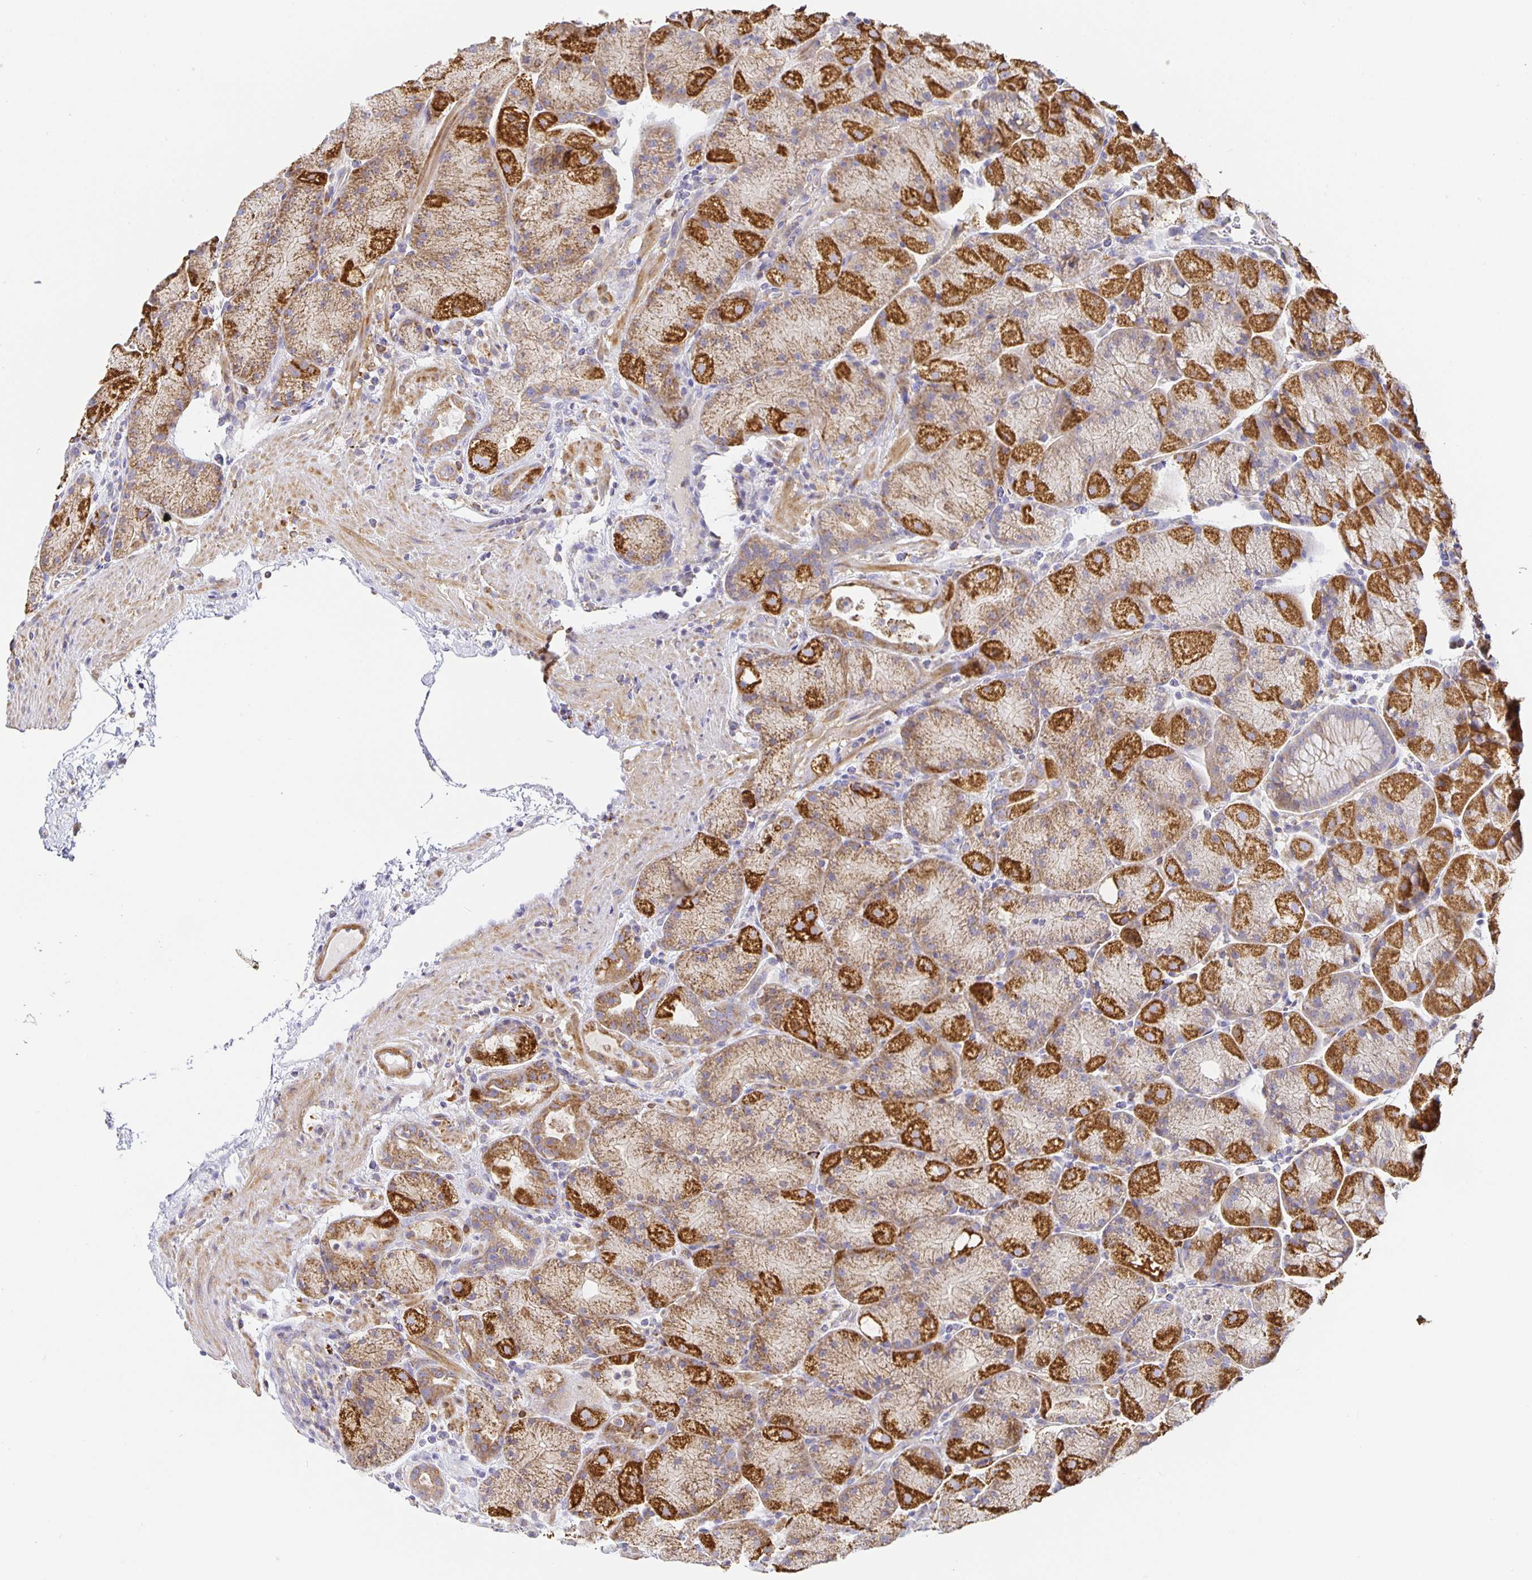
{"staining": {"intensity": "strong", "quantity": "25%-75%", "location": "cytoplasmic/membranous"}, "tissue": "stomach", "cell_type": "Glandular cells", "image_type": "normal", "snomed": [{"axis": "morphology", "description": "Normal tissue, NOS"}, {"axis": "topography", "description": "Stomach, upper"}, {"axis": "topography", "description": "Stomach"}], "caption": "Human stomach stained with a protein marker reveals strong staining in glandular cells.", "gene": "FLRT3", "patient": {"sex": "male", "age": 48}}